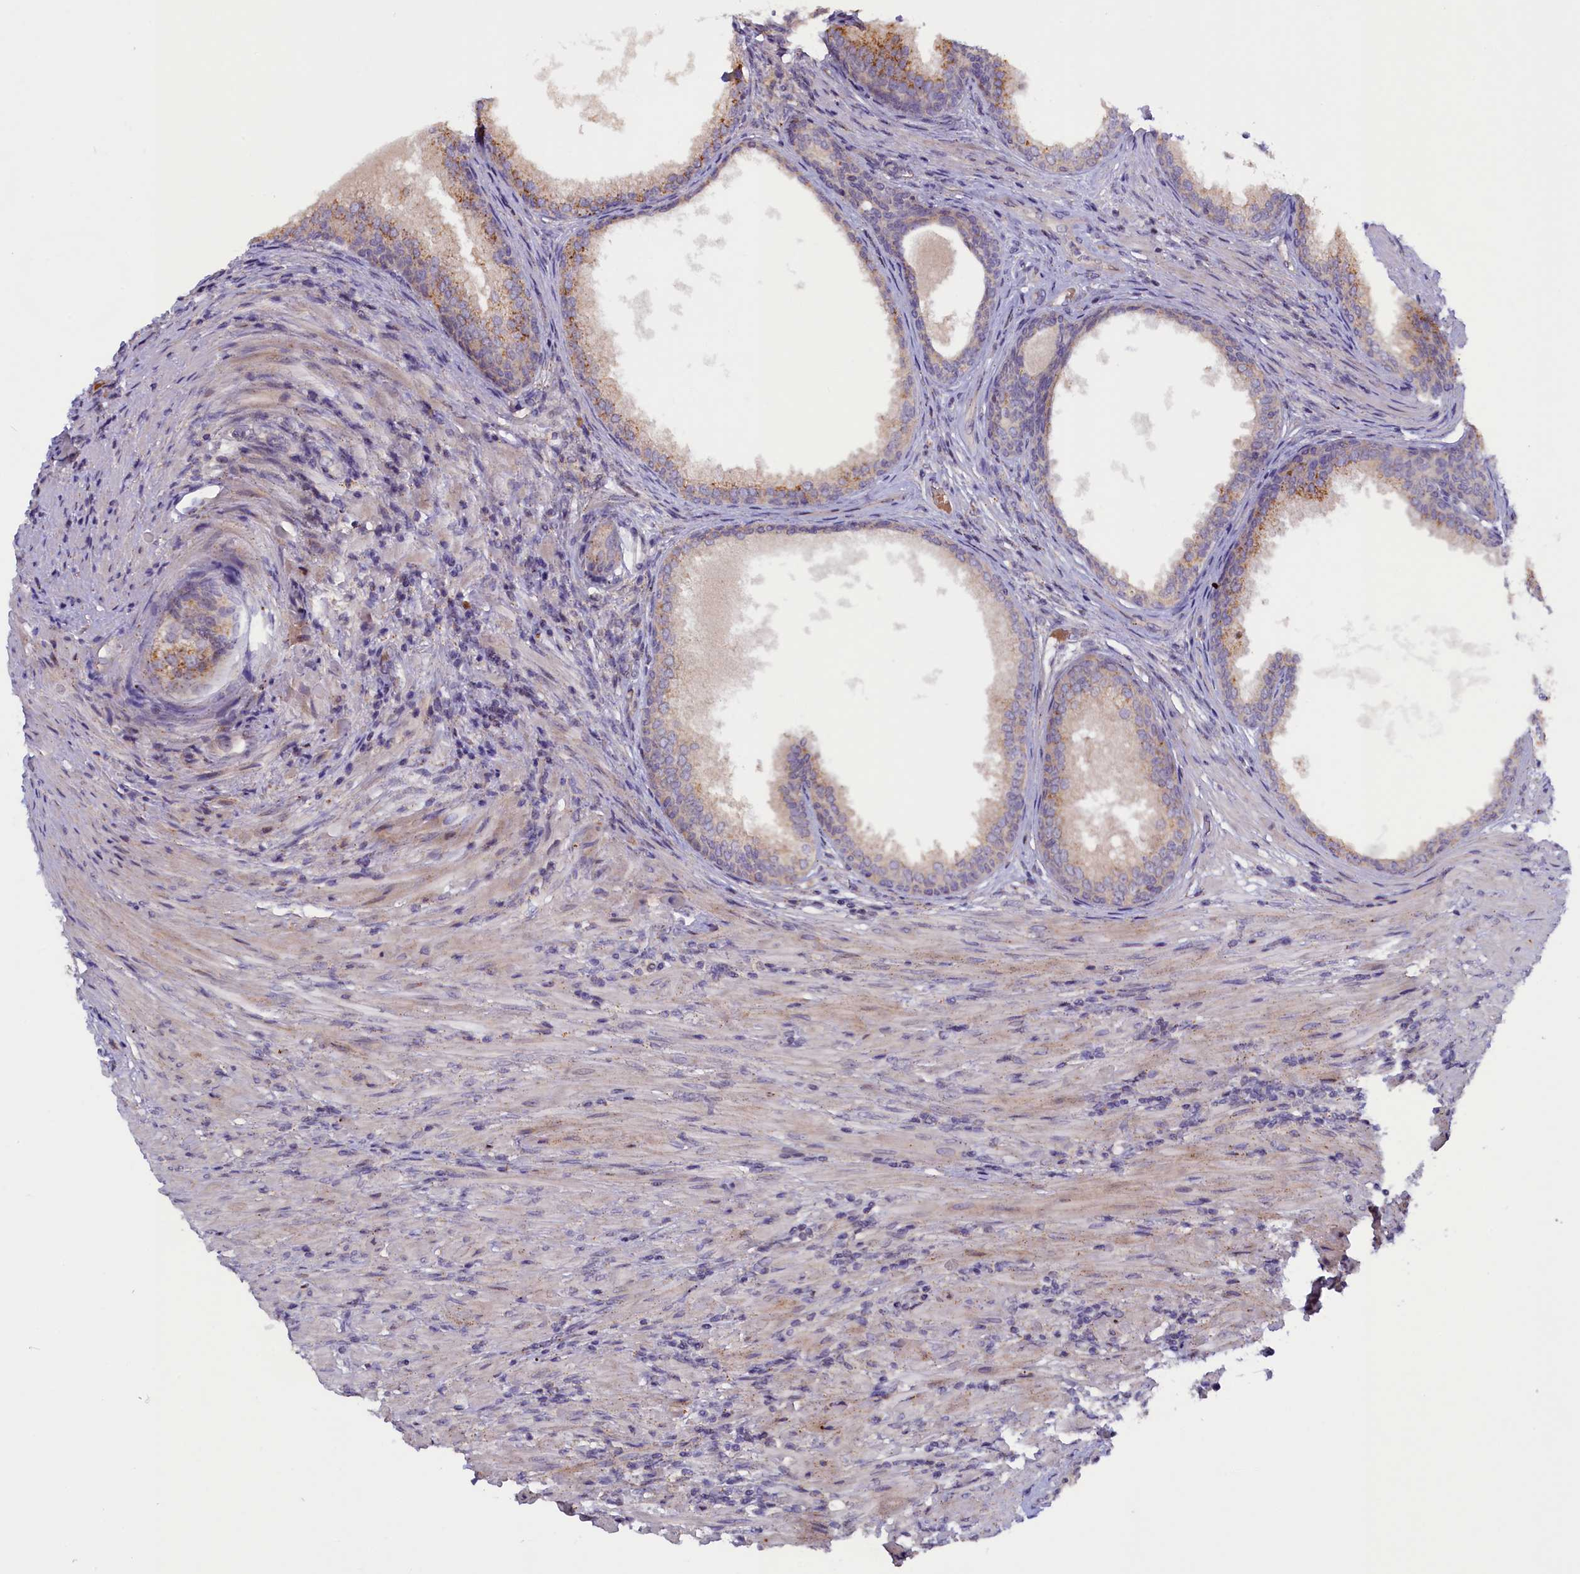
{"staining": {"intensity": "moderate", "quantity": "25%-75%", "location": "cytoplasmic/membranous"}, "tissue": "prostate", "cell_type": "Glandular cells", "image_type": "normal", "snomed": [{"axis": "morphology", "description": "Normal tissue, NOS"}, {"axis": "topography", "description": "Prostate"}], "caption": "Protein expression analysis of unremarkable prostate reveals moderate cytoplasmic/membranous staining in about 25%-75% of glandular cells. (Stains: DAB (3,3'-diaminobenzidine) in brown, nuclei in blue, Microscopy: brightfield microscopy at high magnification).", "gene": "HYKK", "patient": {"sex": "male", "age": 76}}